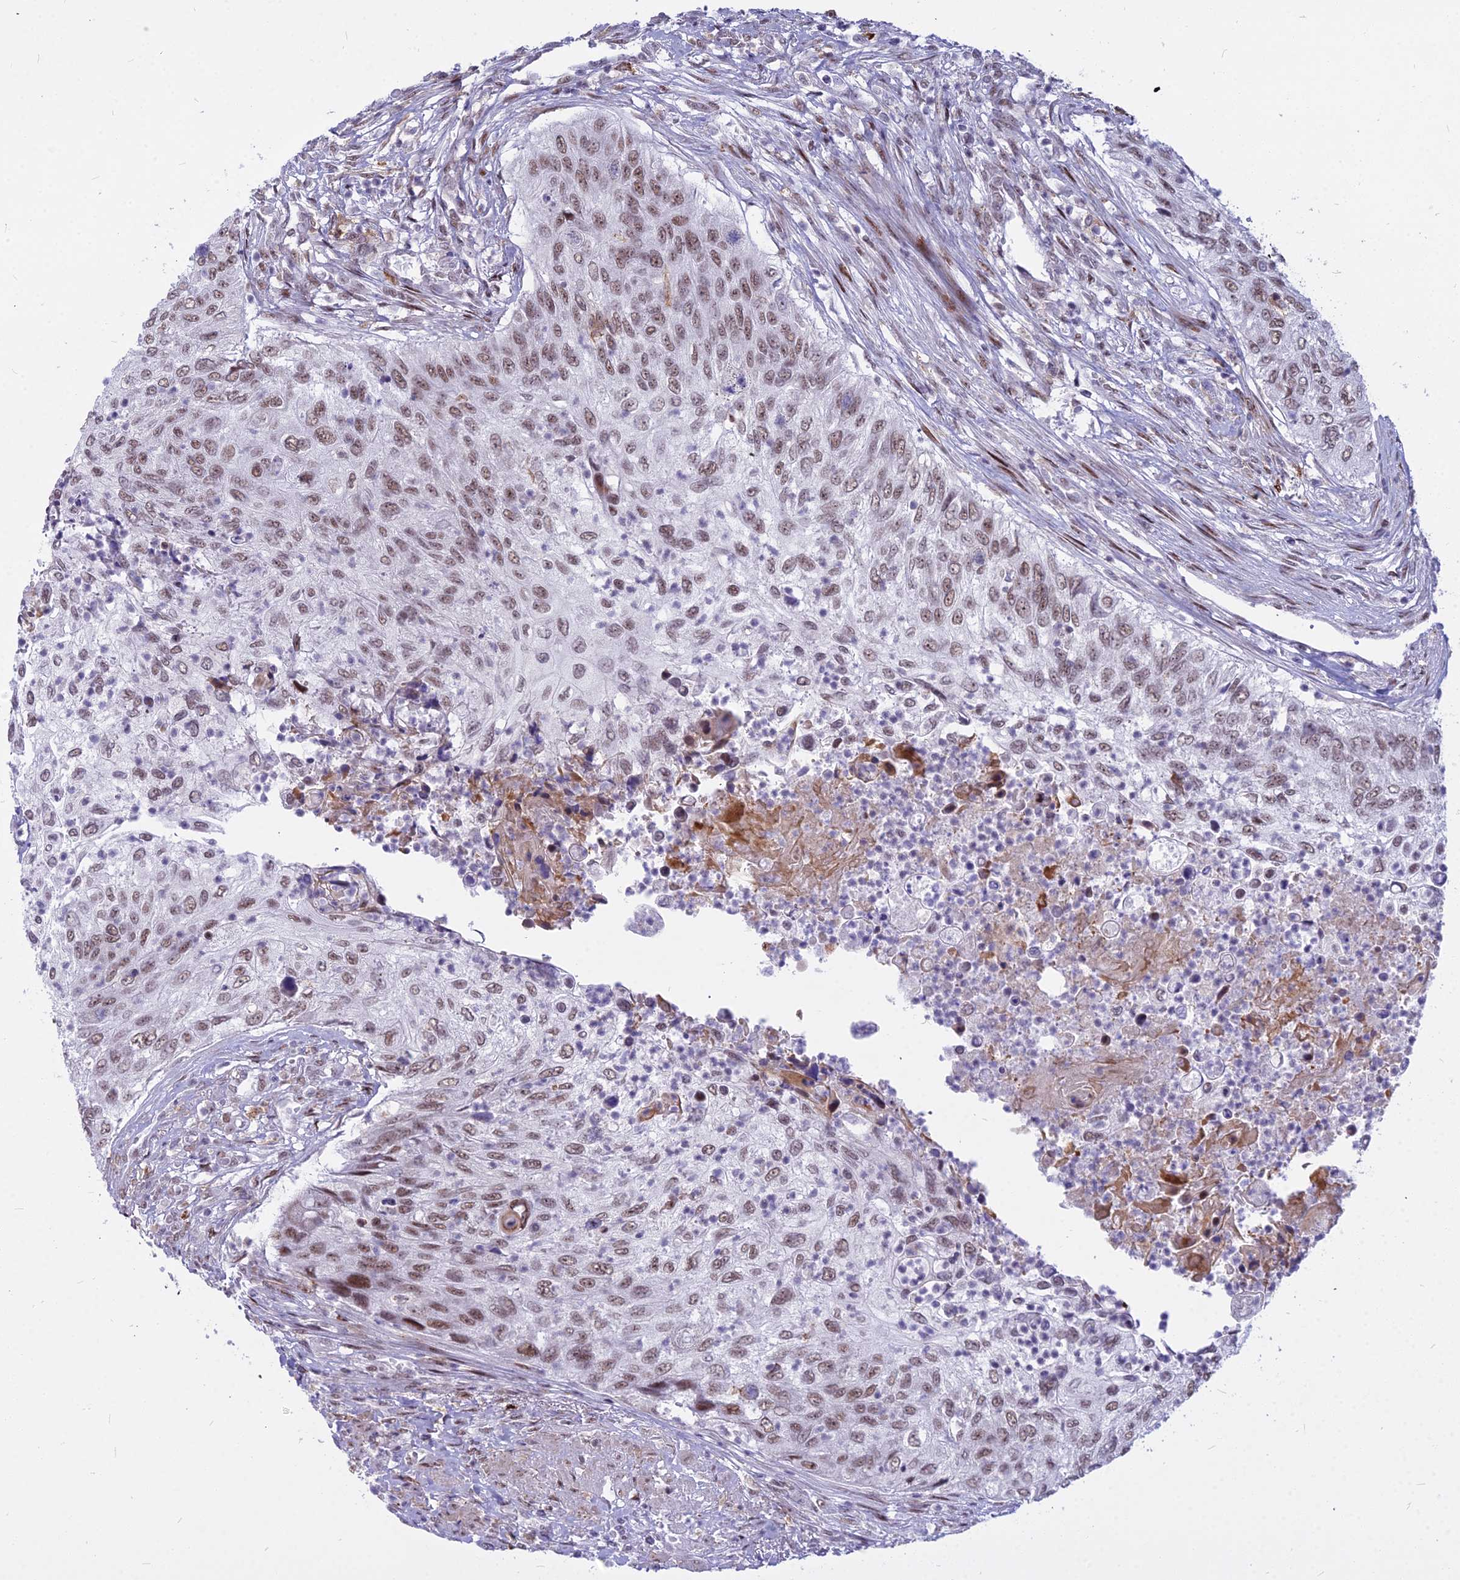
{"staining": {"intensity": "moderate", "quantity": ">75%", "location": "nuclear"}, "tissue": "urothelial cancer", "cell_type": "Tumor cells", "image_type": "cancer", "snomed": [{"axis": "morphology", "description": "Urothelial carcinoma, High grade"}, {"axis": "topography", "description": "Urinary bladder"}], "caption": "Immunohistochemical staining of human urothelial cancer exhibits medium levels of moderate nuclear protein staining in approximately >75% of tumor cells.", "gene": "ALG10", "patient": {"sex": "female", "age": 60}}